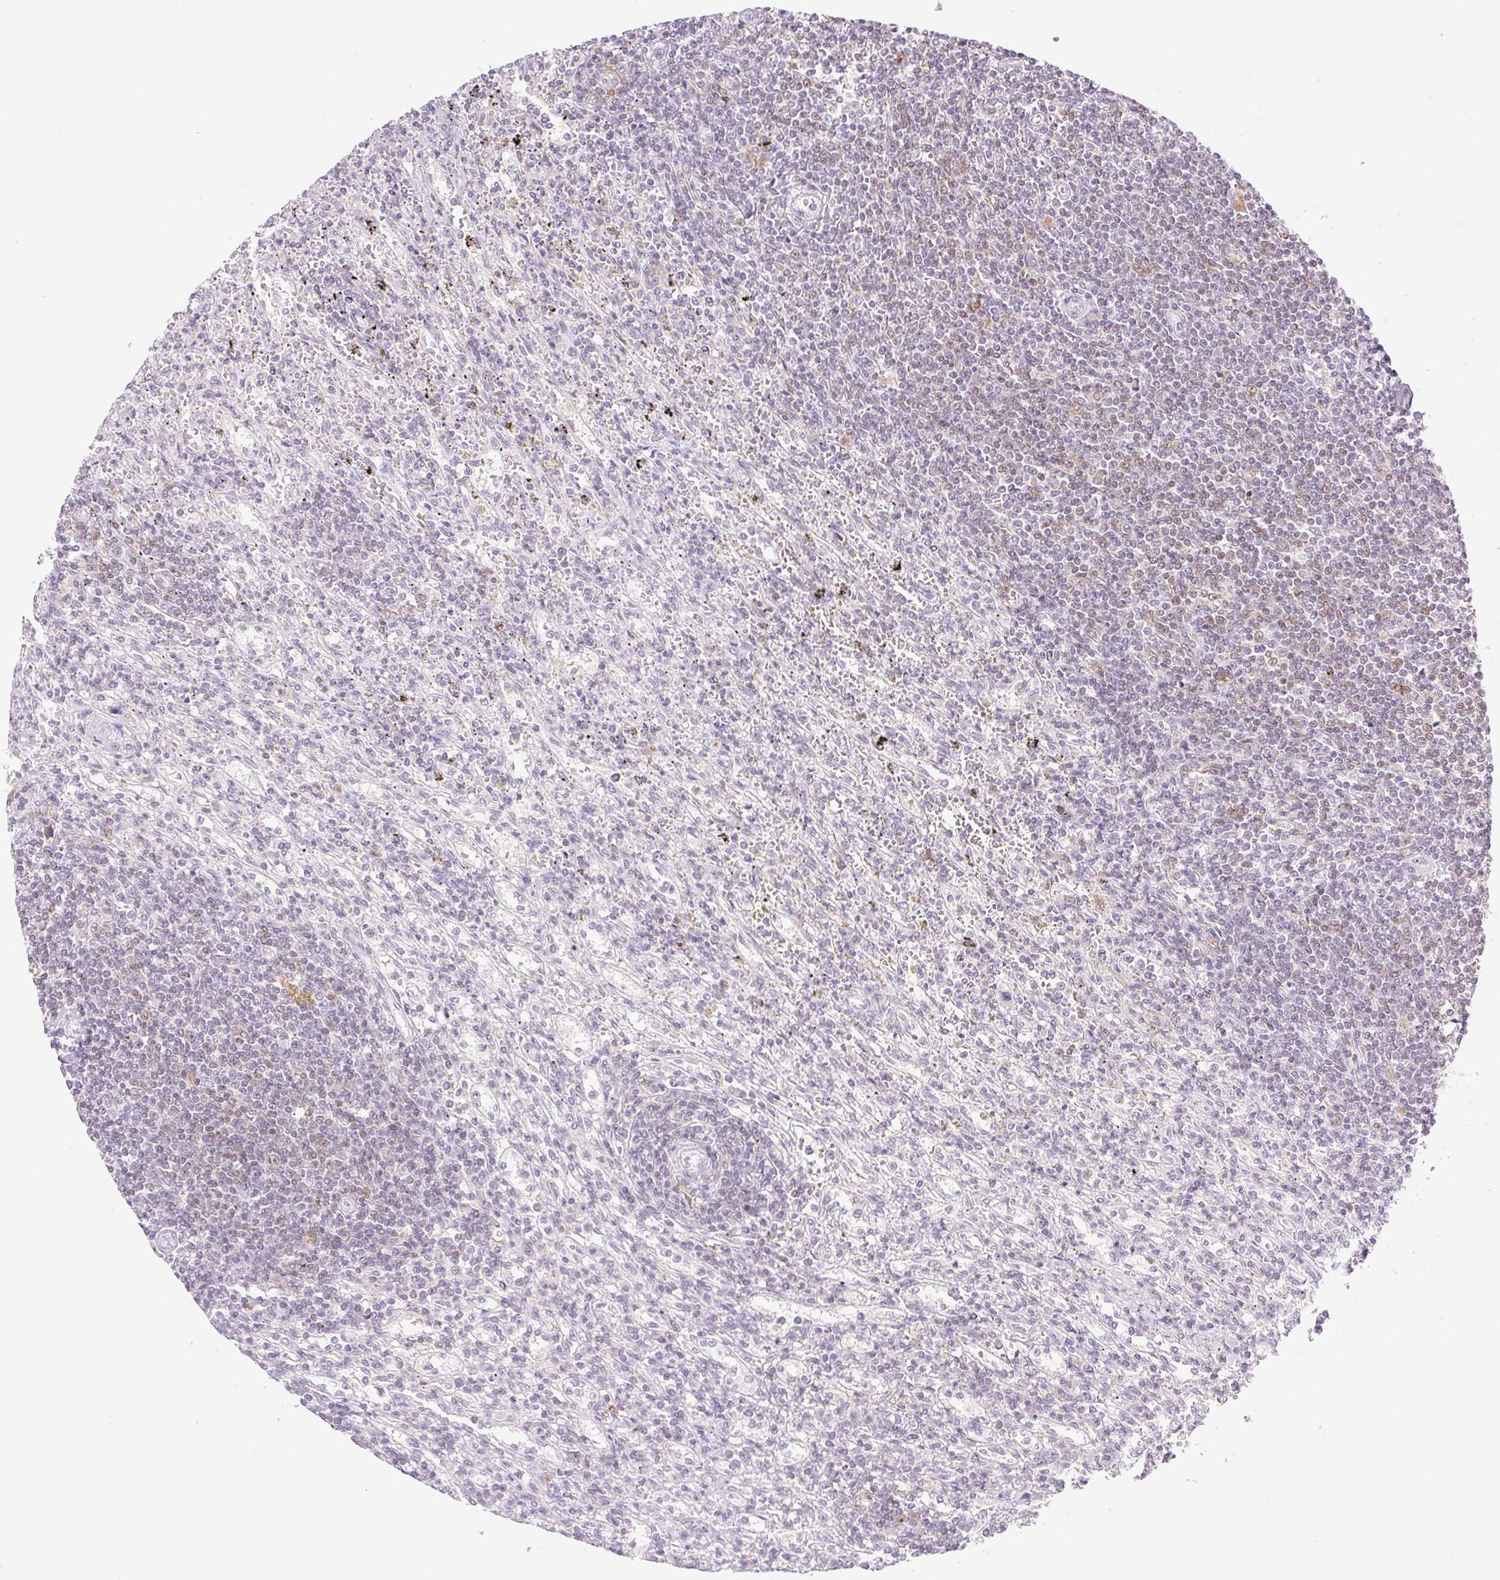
{"staining": {"intensity": "weak", "quantity": "25%-75%", "location": "nuclear"}, "tissue": "lymphoma", "cell_type": "Tumor cells", "image_type": "cancer", "snomed": [{"axis": "morphology", "description": "Malignant lymphoma, non-Hodgkin's type, Low grade"}, {"axis": "topography", "description": "Spleen"}], "caption": "An IHC image of neoplastic tissue is shown. Protein staining in brown labels weak nuclear positivity in lymphoma within tumor cells. (IHC, brightfield microscopy, high magnification).", "gene": "PALM3", "patient": {"sex": "male", "age": 76}}